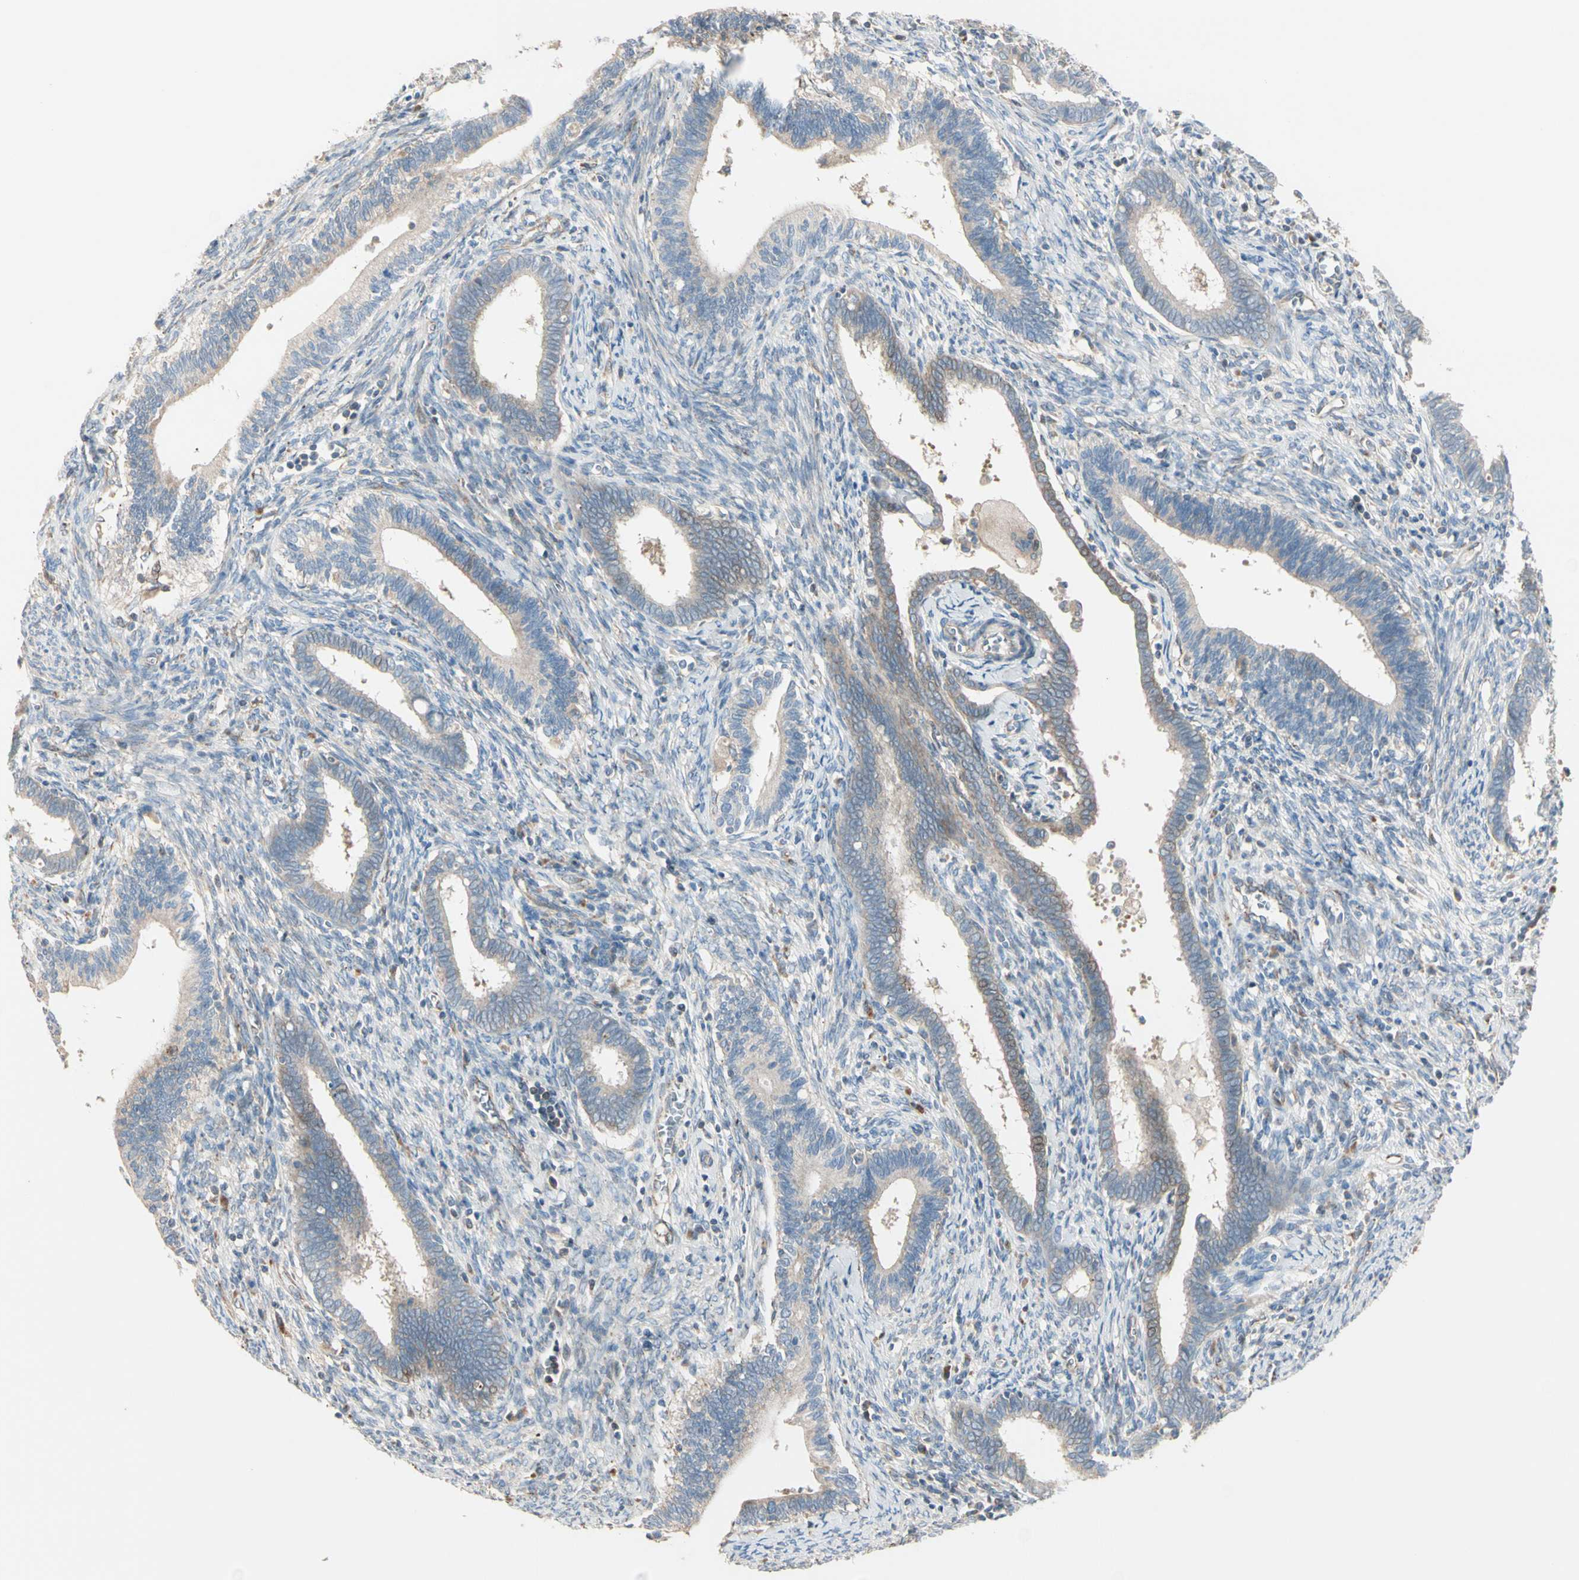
{"staining": {"intensity": "weak", "quantity": ">75%", "location": "cytoplasmic/membranous"}, "tissue": "cervical cancer", "cell_type": "Tumor cells", "image_type": "cancer", "snomed": [{"axis": "morphology", "description": "Adenocarcinoma, NOS"}, {"axis": "topography", "description": "Cervix"}], "caption": "Weak cytoplasmic/membranous protein staining is seen in about >75% of tumor cells in cervical cancer.", "gene": "EPHA3", "patient": {"sex": "female", "age": 44}}